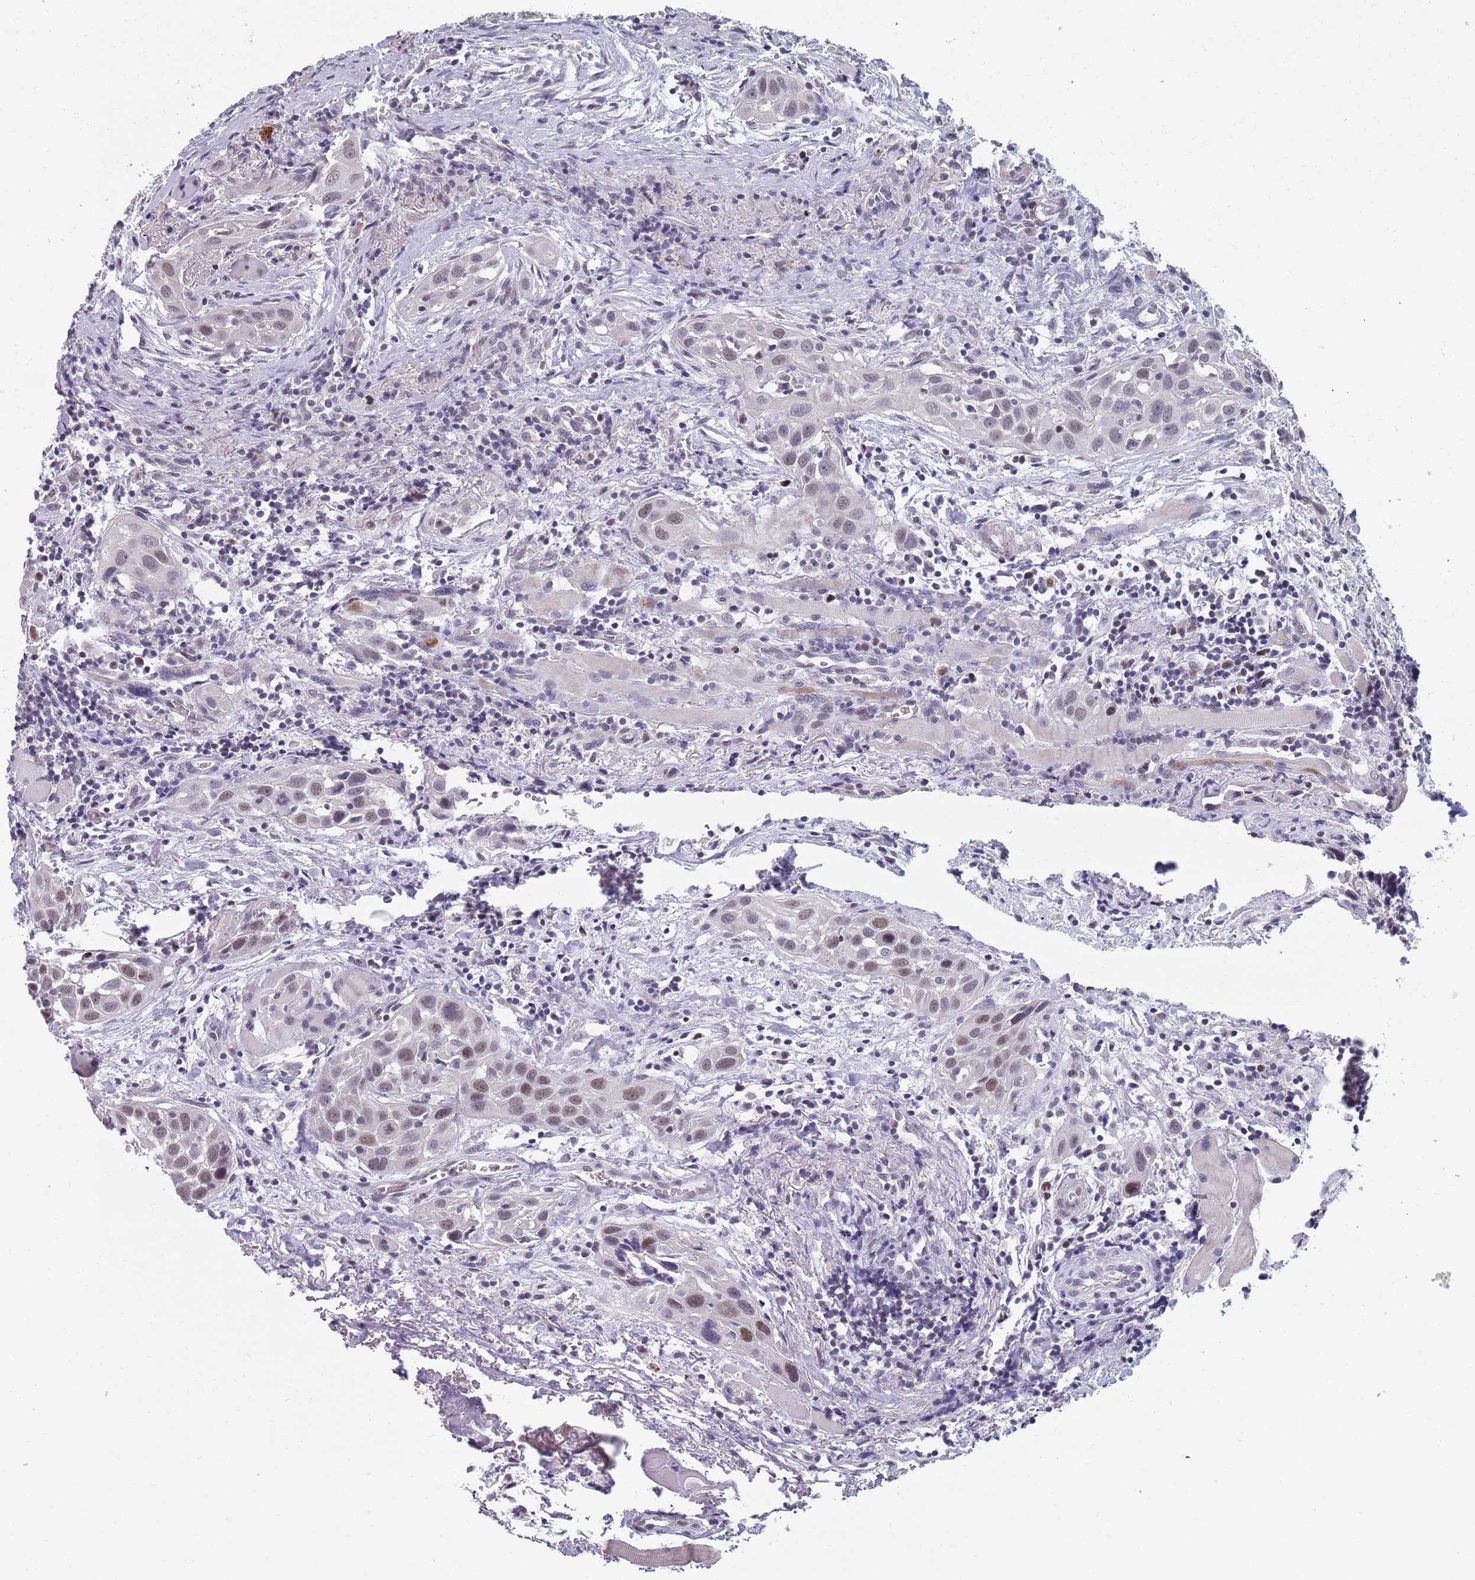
{"staining": {"intensity": "weak", "quantity": "25%-75%", "location": "nuclear"}, "tissue": "head and neck cancer", "cell_type": "Tumor cells", "image_type": "cancer", "snomed": [{"axis": "morphology", "description": "Squamous cell carcinoma, NOS"}, {"axis": "topography", "description": "Oral tissue"}, {"axis": "topography", "description": "Head-Neck"}], "caption": "IHC image of neoplastic tissue: human head and neck cancer stained using IHC demonstrates low levels of weak protein expression localized specifically in the nuclear of tumor cells, appearing as a nuclear brown color.", "gene": "SAMD1", "patient": {"sex": "female", "age": 50}}